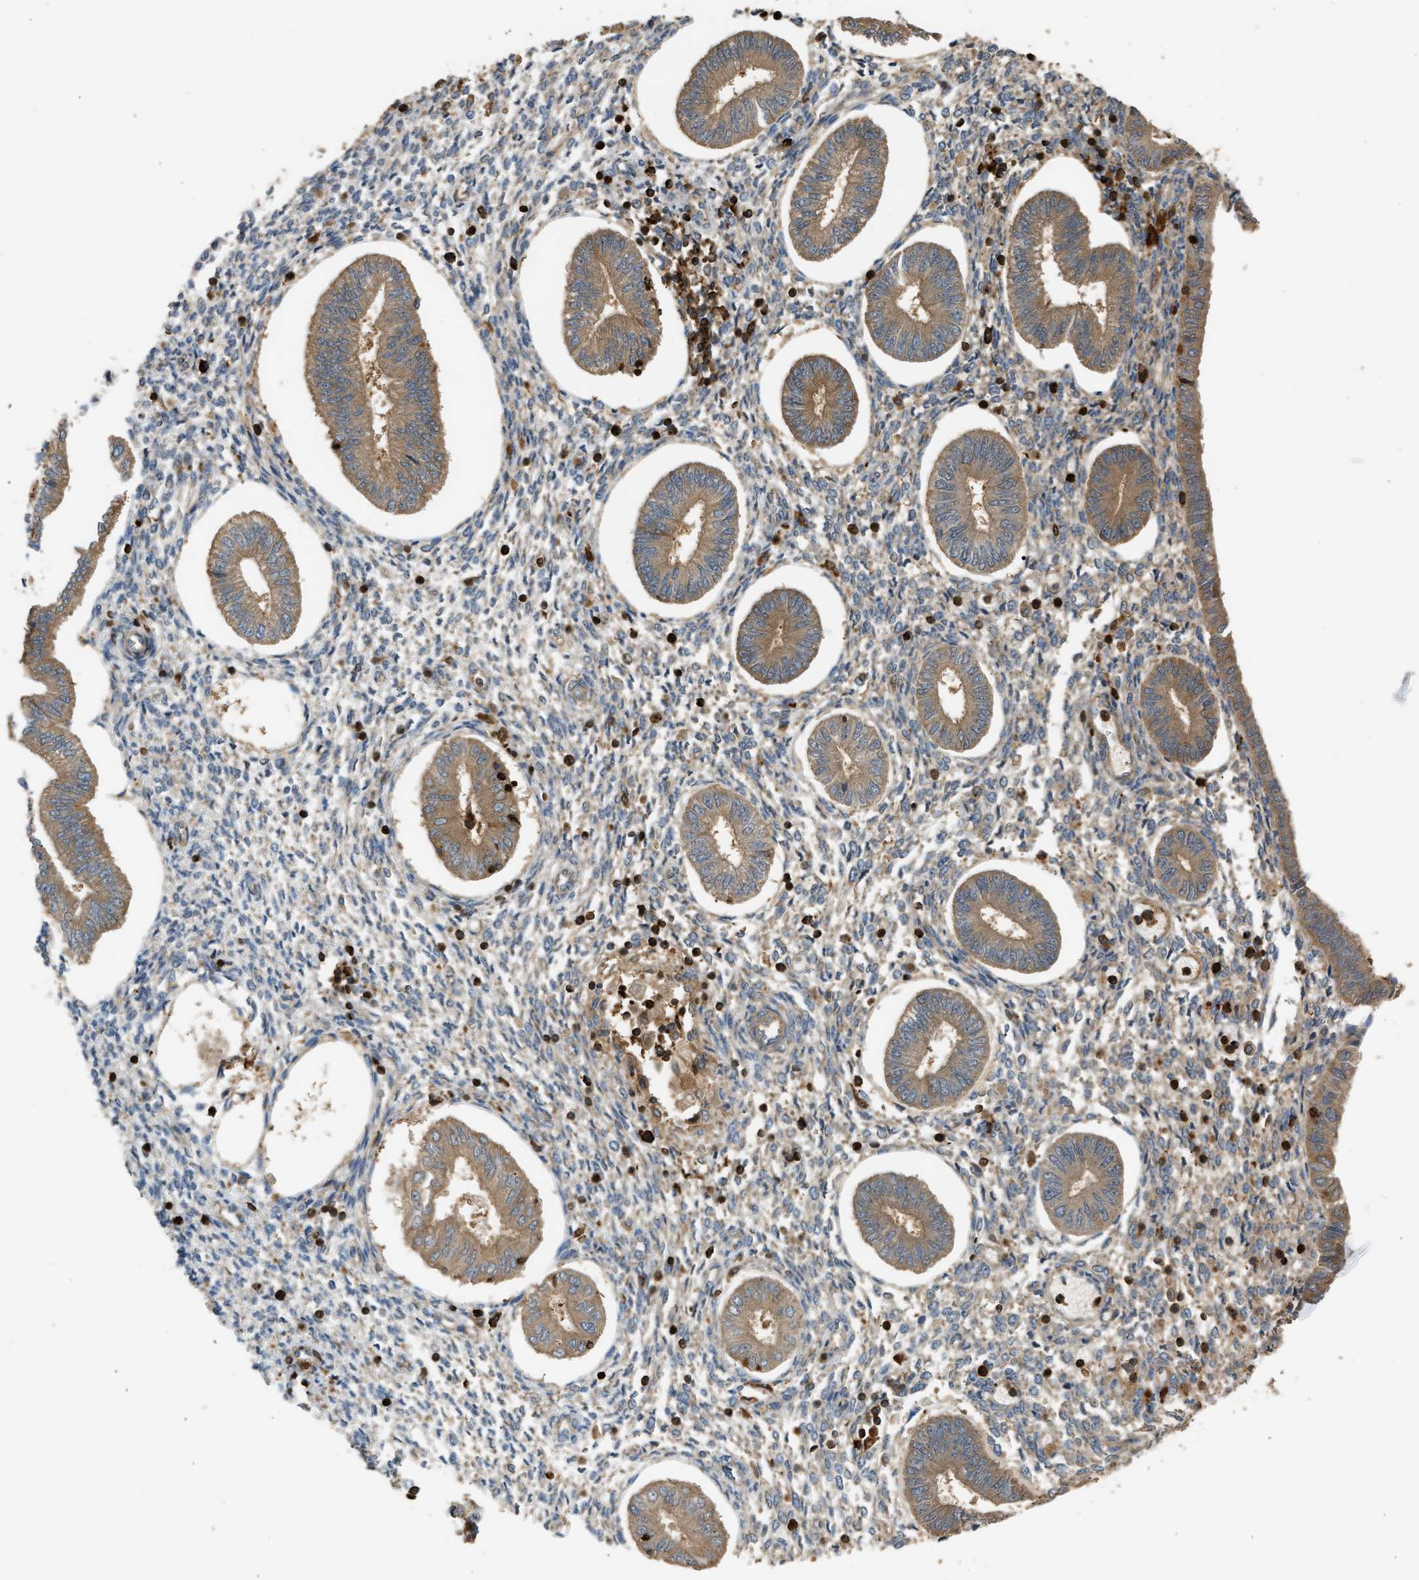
{"staining": {"intensity": "strong", "quantity": "25%-75%", "location": "cytoplasmic/membranous"}, "tissue": "endometrium", "cell_type": "Cells in endometrial stroma", "image_type": "normal", "snomed": [{"axis": "morphology", "description": "Normal tissue, NOS"}, {"axis": "topography", "description": "Endometrium"}], "caption": "The image displays a brown stain indicating the presence of a protein in the cytoplasmic/membranous of cells in endometrial stroma in endometrium.", "gene": "ENSG00000282218", "patient": {"sex": "female", "age": 51}}